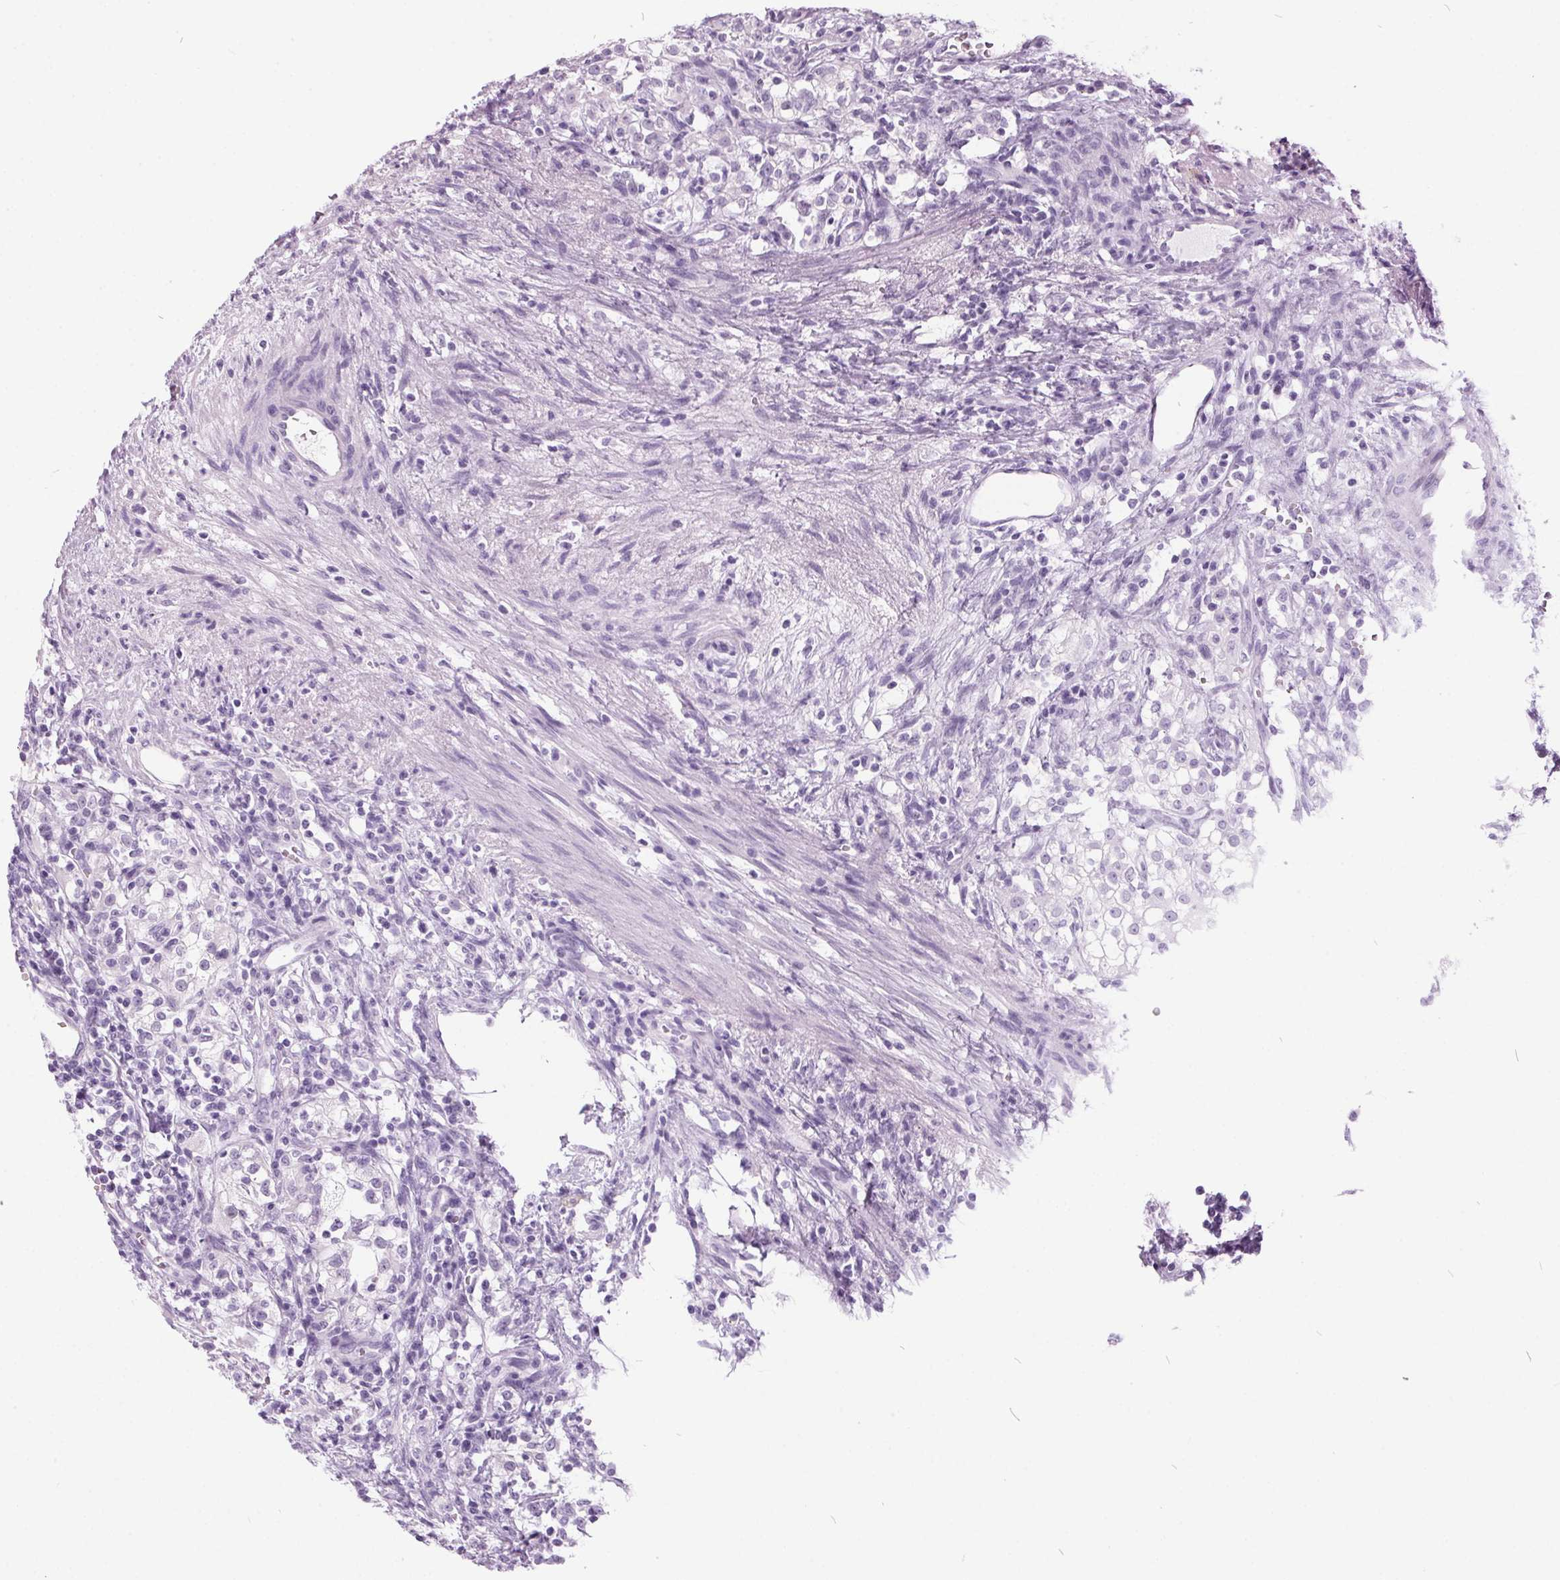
{"staining": {"intensity": "negative", "quantity": "none", "location": "none"}, "tissue": "renal cancer", "cell_type": "Tumor cells", "image_type": "cancer", "snomed": [{"axis": "morphology", "description": "Adenocarcinoma, NOS"}, {"axis": "topography", "description": "Kidney"}], "caption": "This photomicrograph is of renal adenocarcinoma stained with immunohistochemistry (IHC) to label a protein in brown with the nuclei are counter-stained blue. There is no staining in tumor cells.", "gene": "ODAD2", "patient": {"sex": "female", "age": 74}}